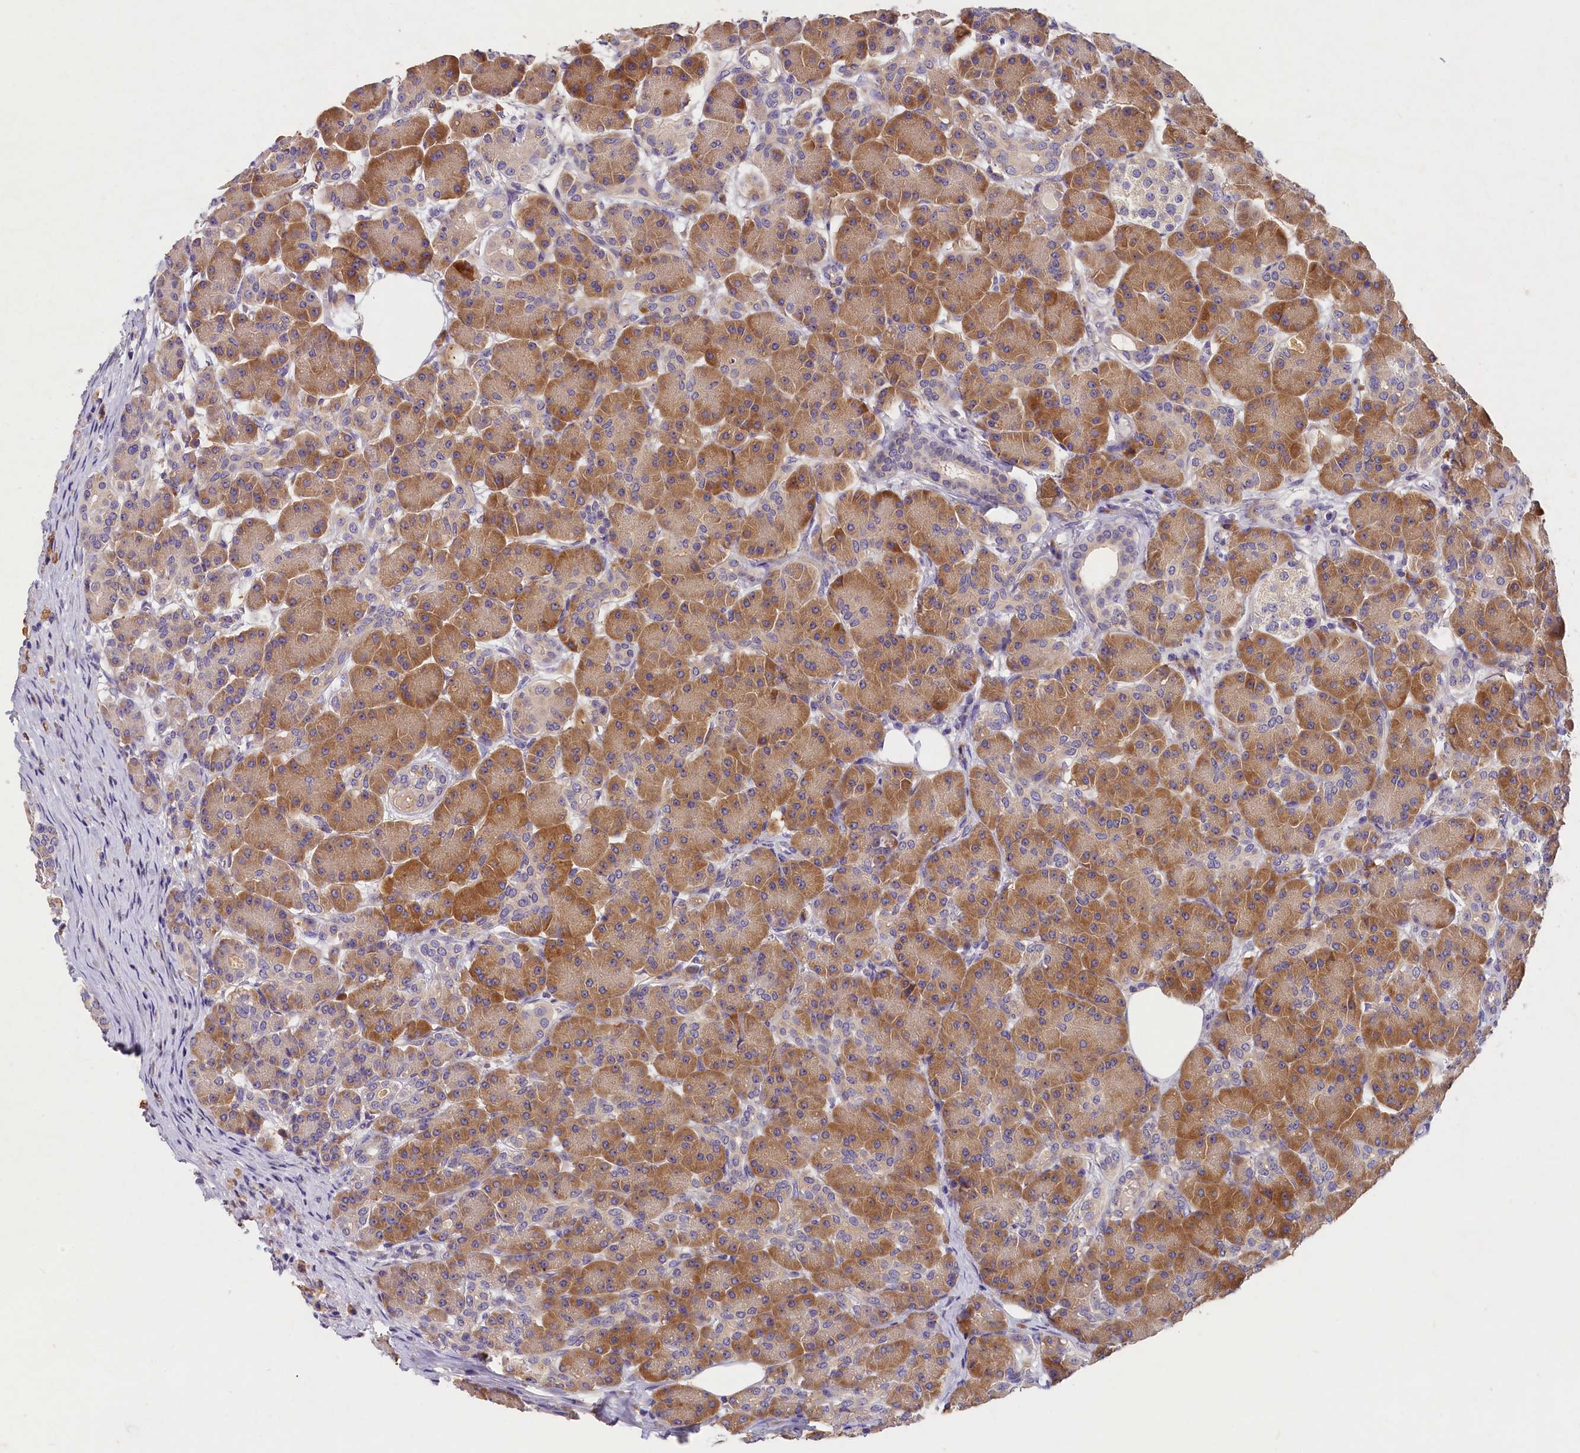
{"staining": {"intensity": "moderate", "quantity": ">75%", "location": "cytoplasmic/membranous"}, "tissue": "pancreas", "cell_type": "Exocrine glandular cells", "image_type": "normal", "snomed": [{"axis": "morphology", "description": "Normal tissue, NOS"}, {"axis": "topography", "description": "Pancreas"}], "caption": "Pancreas stained with a protein marker reveals moderate staining in exocrine glandular cells.", "gene": "ST7L", "patient": {"sex": "male", "age": 63}}